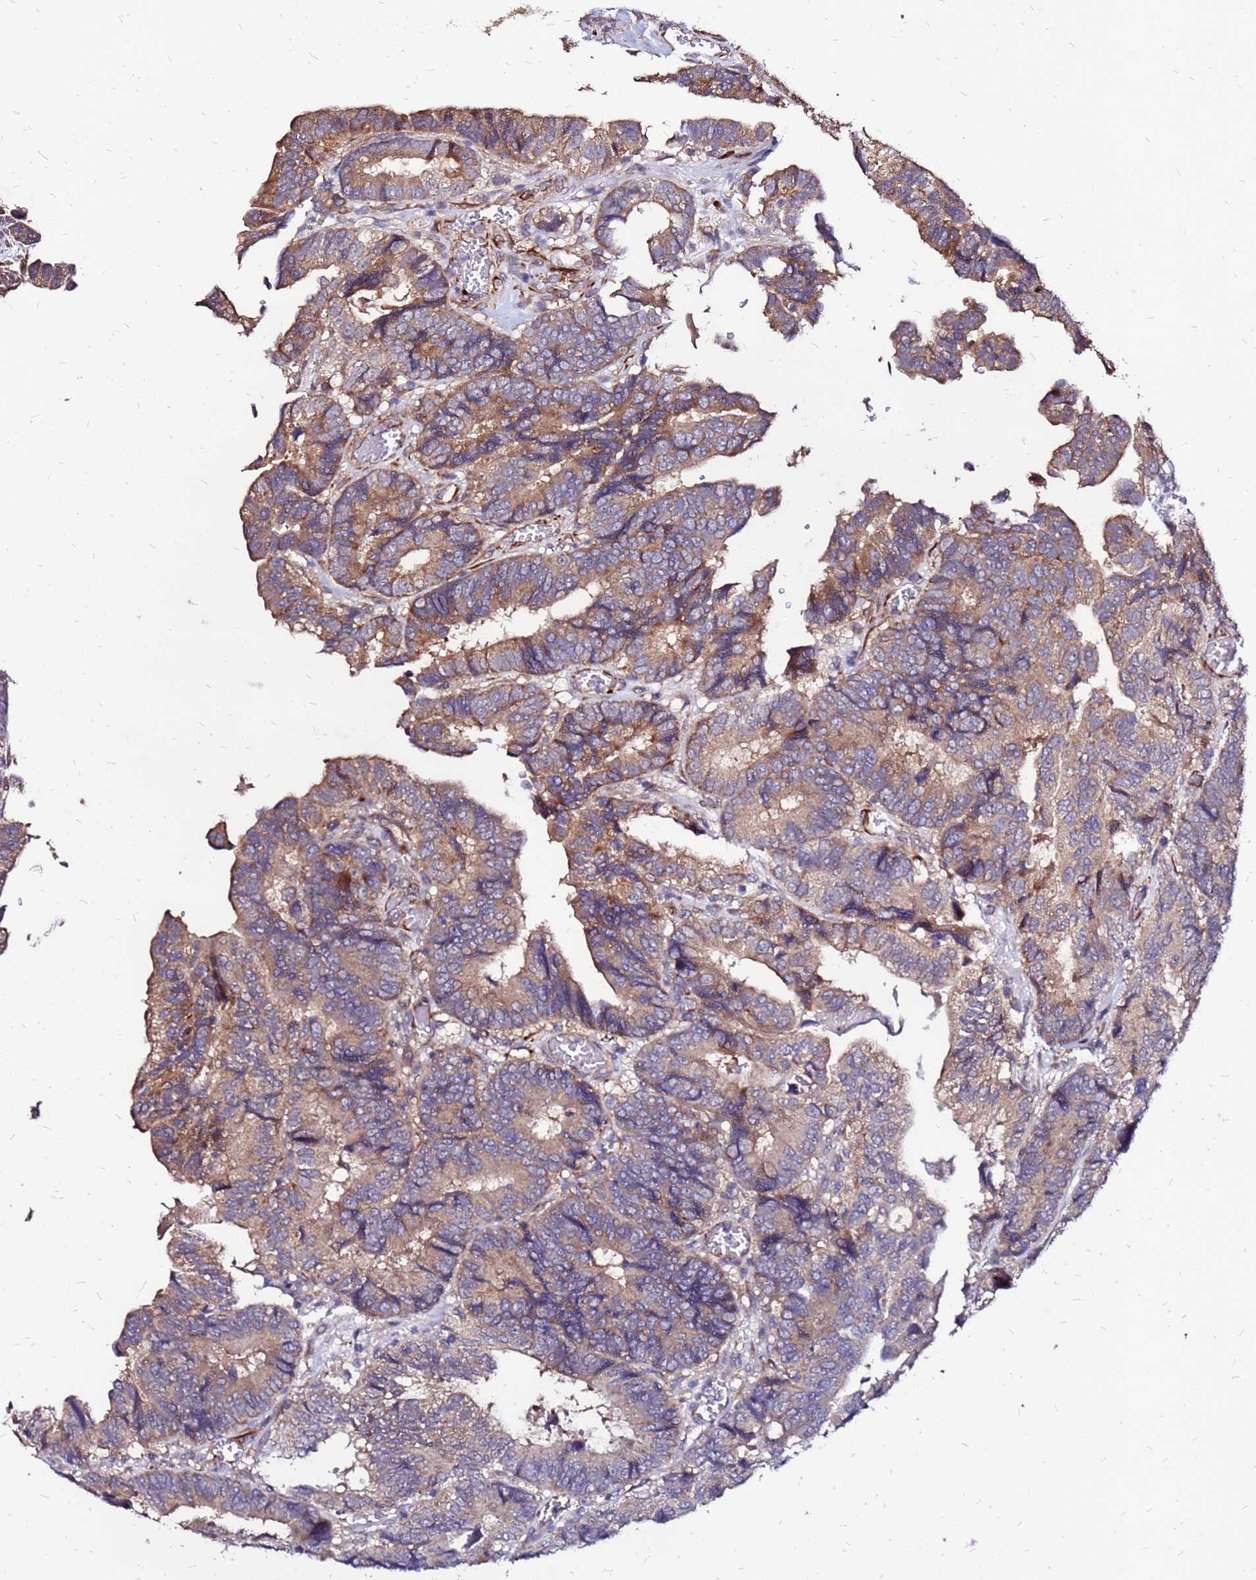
{"staining": {"intensity": "moderate", "quantity": ">75%", "location": "cytoplasmic/membranous"}, "tissue": "colorectal cancer", "cell_type": "Tumor cells", "image_type": "cancer", "snomed": [{"axis": "morphology", "description": "Adenocarcinoma, NOS"}, {"axis": "topography", "description": "Colon"}], "caption": "Adenocarcinoma (colorectal) stained for a protein (brown) reveals moderate cytoplasmic/membranous positive positivity in about >75% of tumor cells.", "gene": "ARHGEF5", "patient": {"sex": "male", "age": 85}}